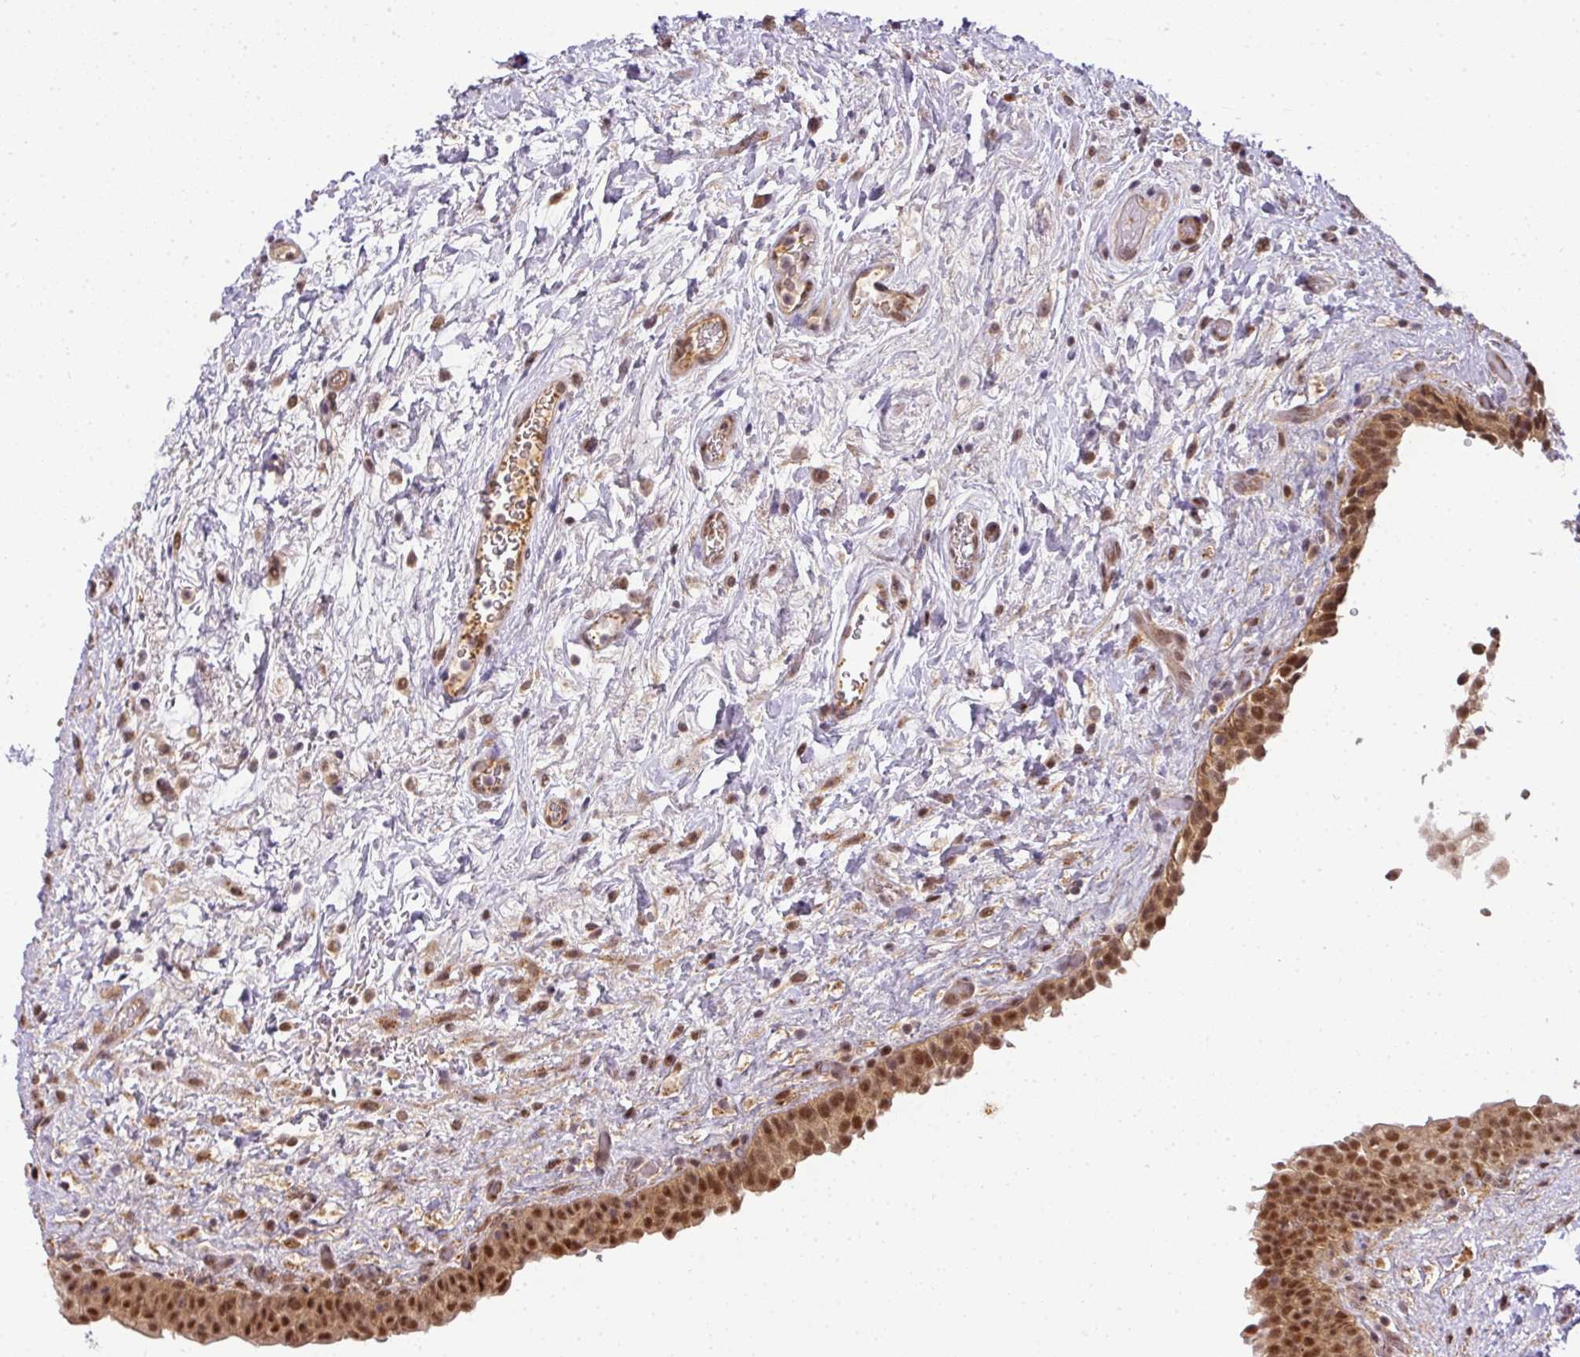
{"staining": {"intensity": "strong", "quantity": ">75%", "location": "nuclear"}, "tissue": "urinary bladder", "cell_type": "Urothelial cells", "image_type": "normal", "snomed": [{"axis": "morphology", "description": "Normal tissue, NOS"}, {"axis": "topography", "description": "Urinary bladder"}], "caption": "Strong nuclear positivity for a protein is seen in about >75% of urothelial cells of normal urinary bladder using immunohistochemistry (IHC).", "gene": "C1orf226", "patient": {"sex": "male", "age": 69}}